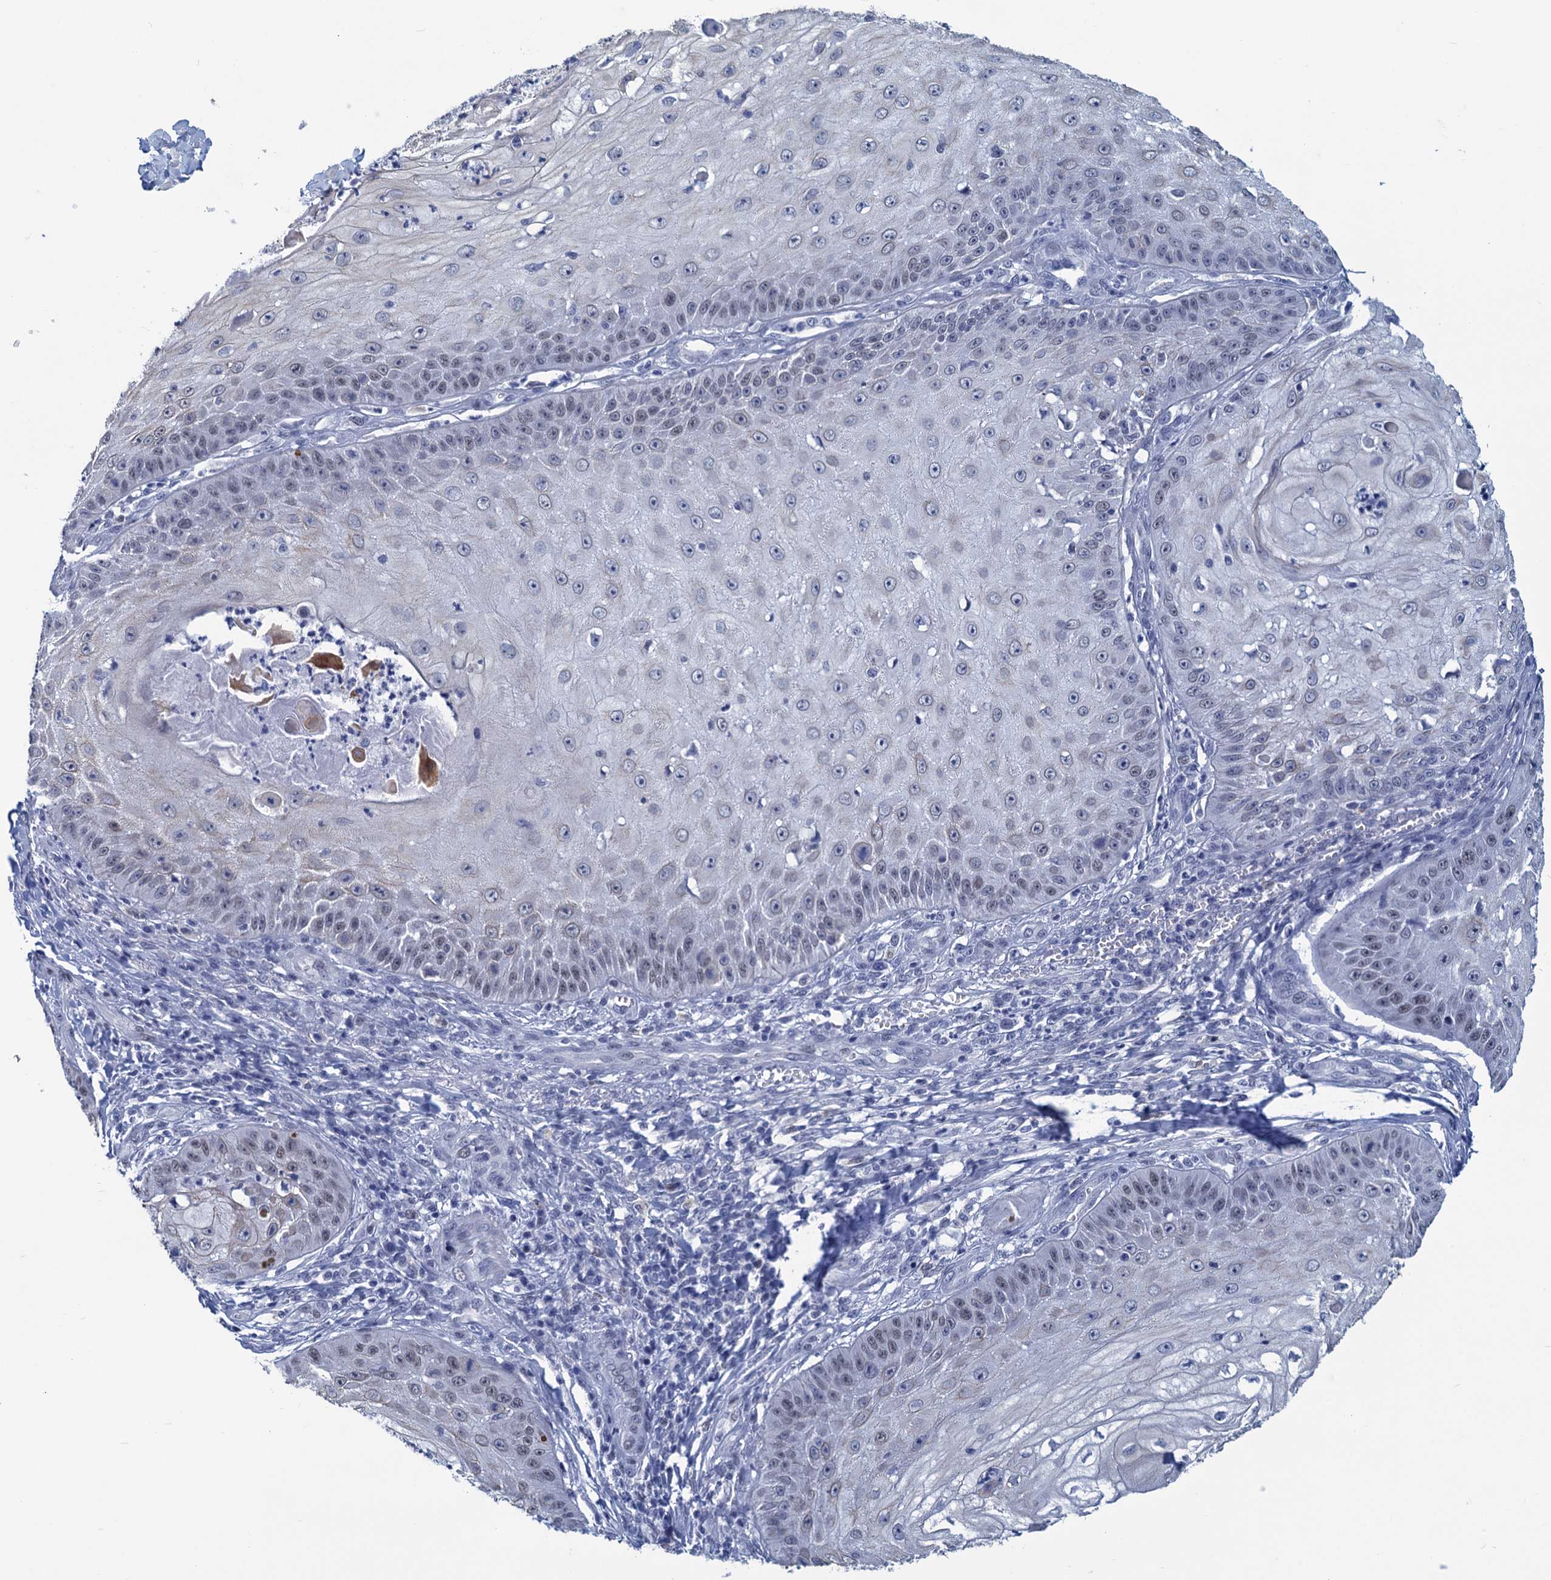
{"staining": {"intensity": "weak", "quantity": "<25%", "location": "cytoplasmic/membranous"}, "tissue": "skin cancer", "cell_type": "Tumor cells", "image_type": "cancer", "snomed": [{"axis": "morphology", "description": "Squamous cell carcinoma, NOS"}, {"axis": "topography", "description": "Skin"}], "caption": "Skin cancer stained for a protein using immunohistochemistry (IHC) displays no positivity tumor cells.", "gene": "GINS3", "patient": {"sex": "male", "age": 70}}